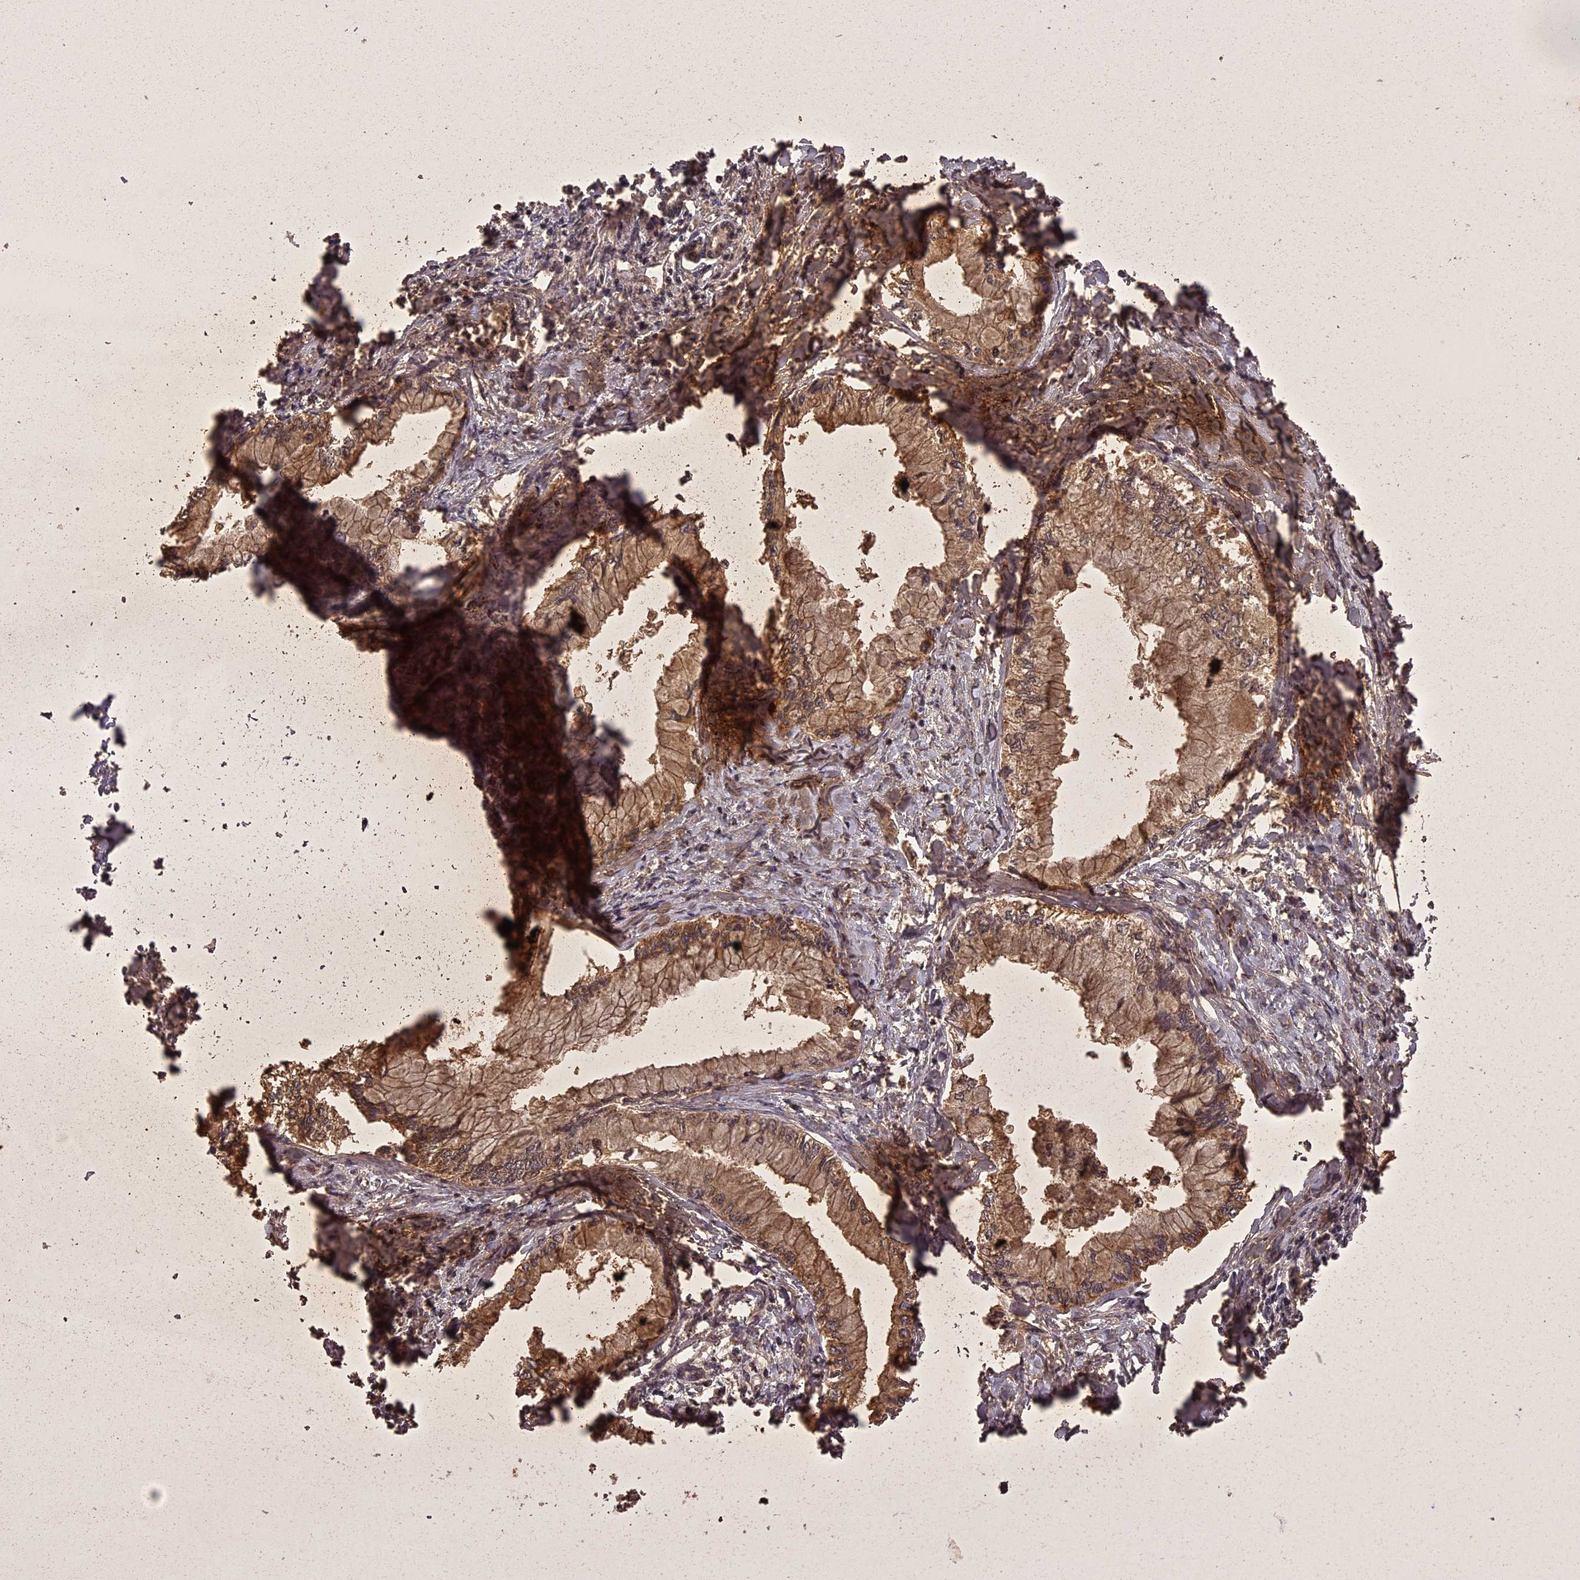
{"staining": {"intensity": "moderate", "quantity": ">75%", "location": "cytoplasmic/membranous"}, "tissue": "pancreatic cancer", "cell_type": "Tumor cells", "image_type": "cancer", "snomed": [{"axis": "morphology", "description": "Adenocarcinoma, NOS"}, {"axis": "topography", "description": "Pancreas"}], "caption": "There is medium levels of moderate cytoplasmic/membranous positivity in tumor cells of adenocarcinoma (pancreatic), as demonstrated by immunohistochemical staining (brown color).", "gene": "ING5", "patient": {"sex": "male", "age": 48}}